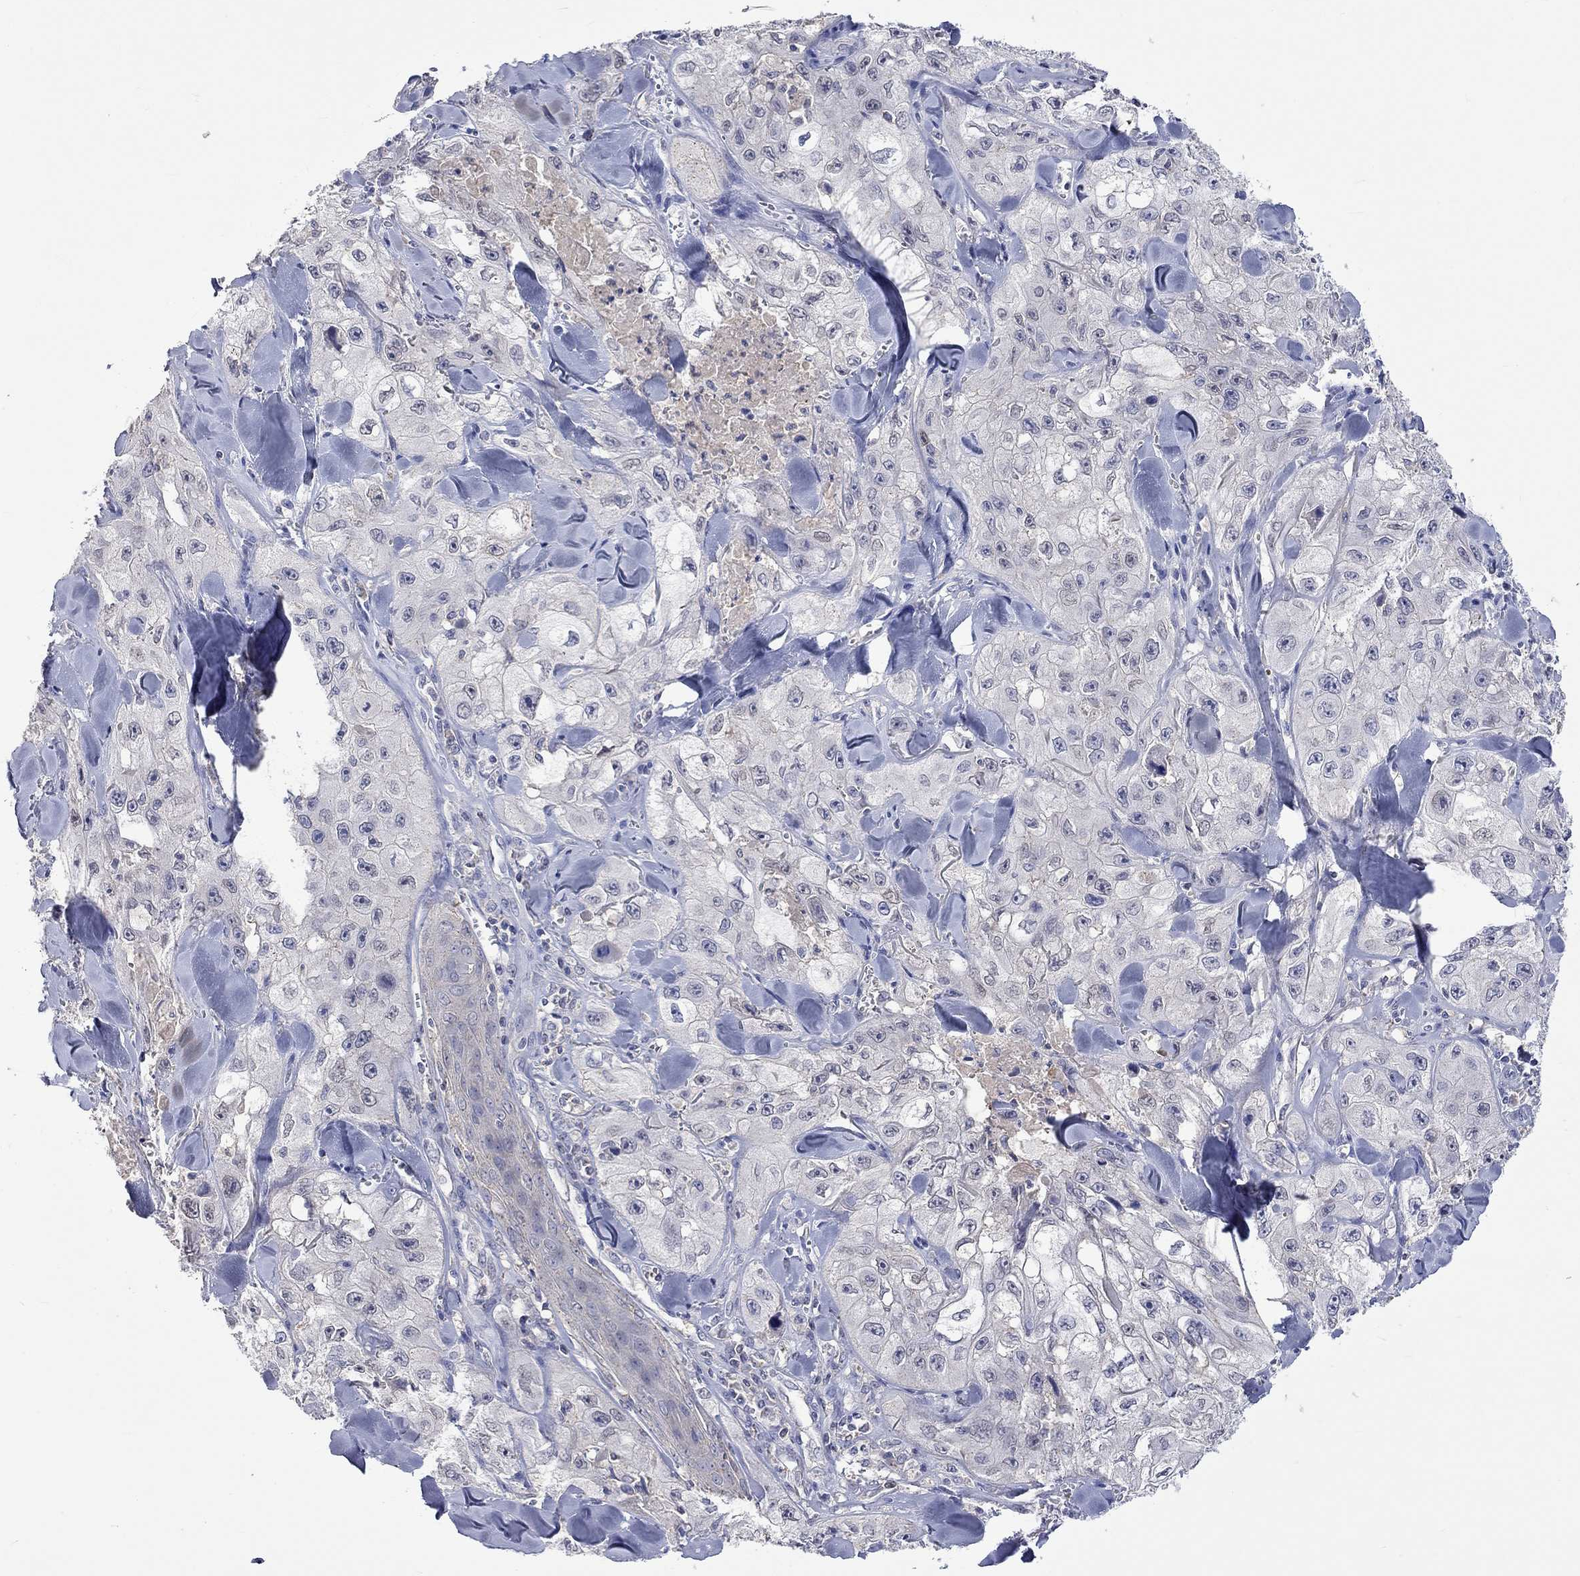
{"staining": {"intensity": "negative", "quantity": "none", "location": "none"}, "tissue": "skin cancer", "cell_type": "Tumor cells", "image_type": "cancer", "snomed": [{"axis": "morphology", "description": "Squamous cell carcinoma, NOS"}, {"axis": "topography", "description": "Skin"}, {"axis": "topography", "description": "Subcutis"}], "caption": "Immunohistochemistry of human skin cancer (squamous cell carcinoma) reveals no staining in tumor cells.", "gene": "LRFN4", "patient": {"sex": "male", "age": 73}}